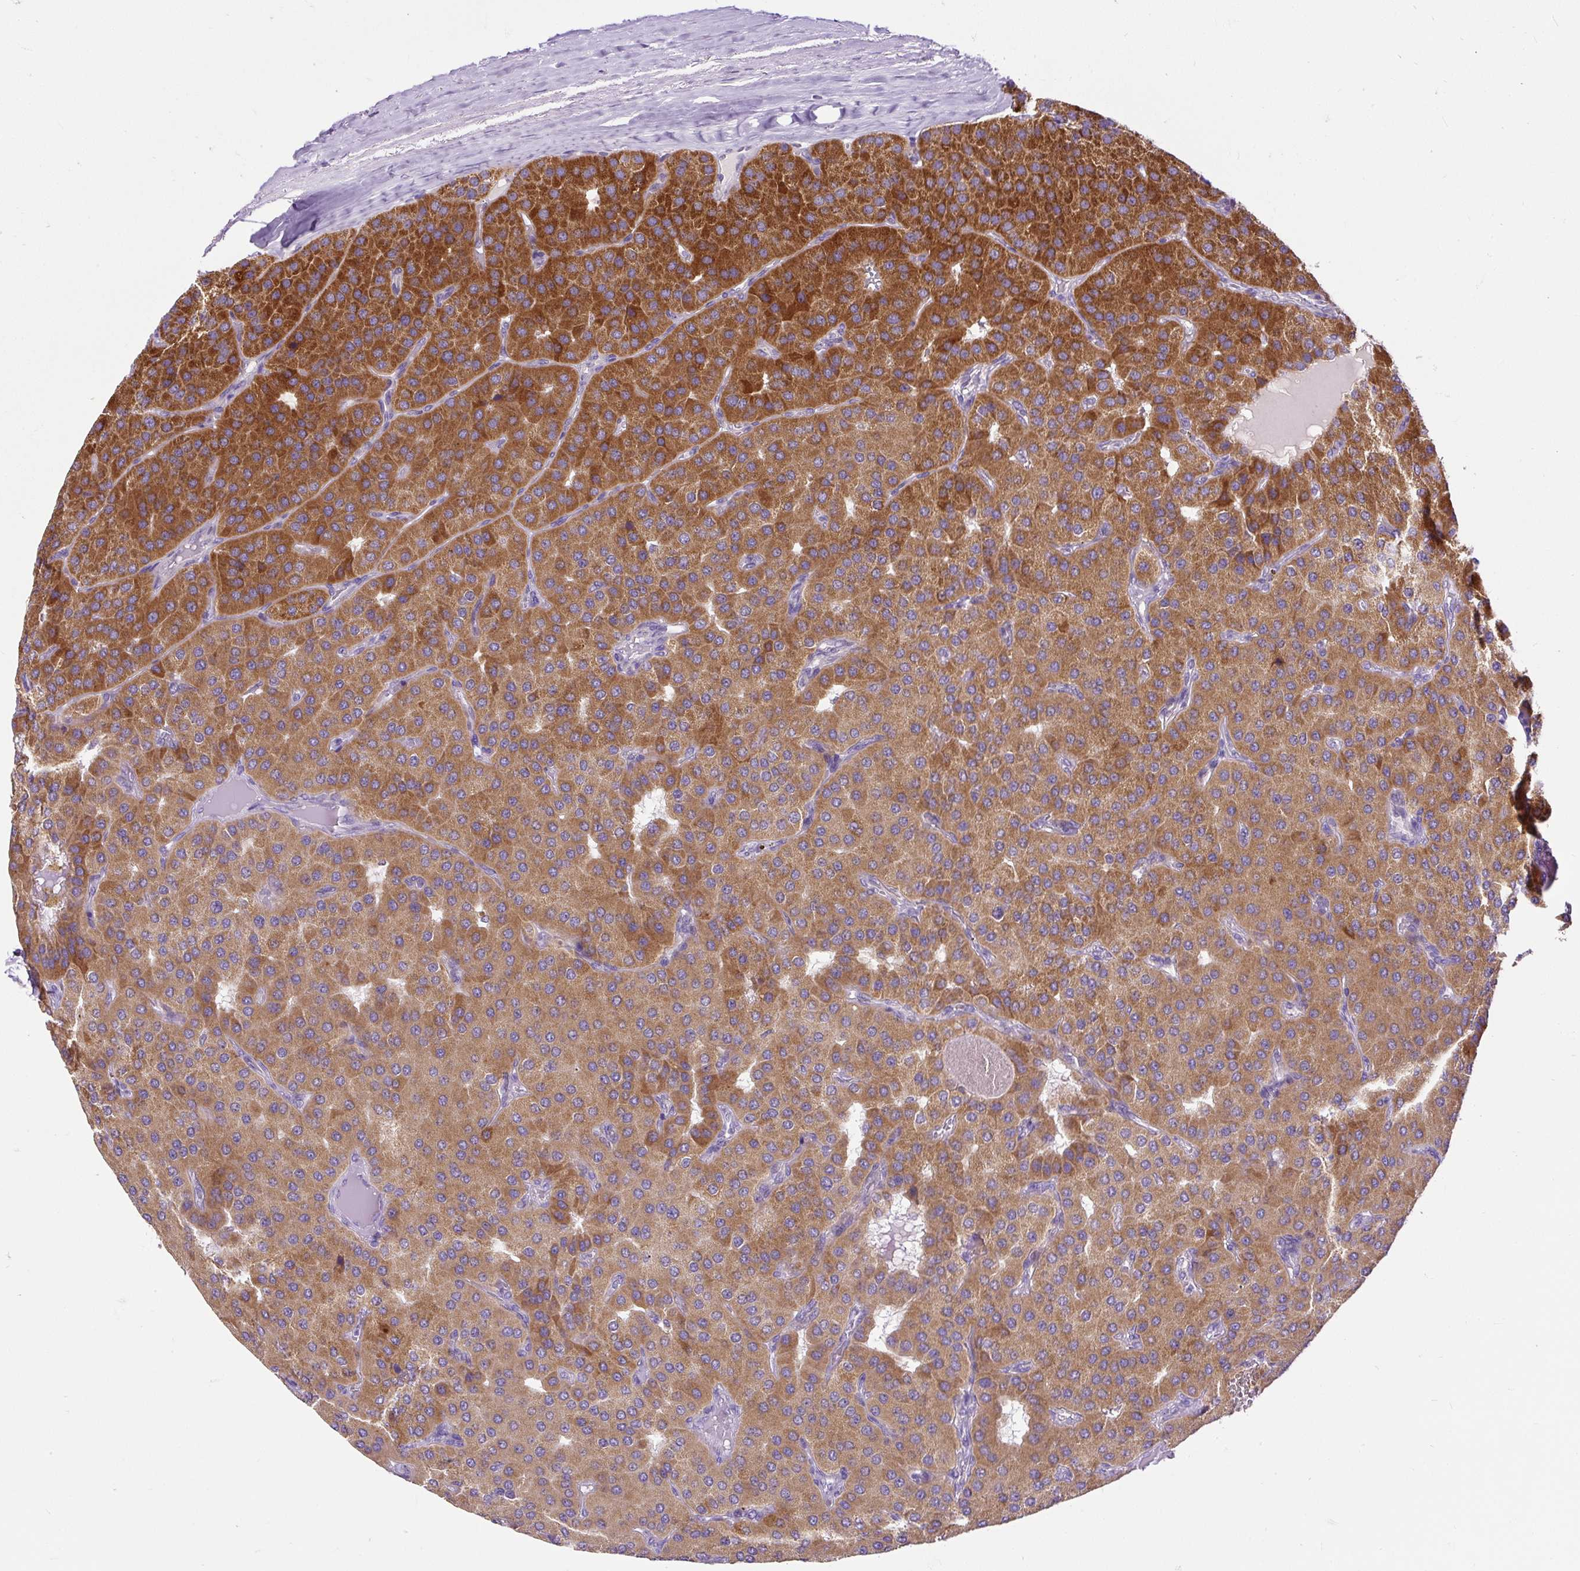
{"staining": {"intensity": "strong", "quantity": ">75%", "location": "cytoplasmic/membranous"}, "tissue": "parathyroid gland", "cell_type": "Glandular cells", "image_type": "normal", "snomed": [{"axis": "morphology", "description": "Normal tissue, NOS"}, {"axis": "morphology", "description": "Adenoma, NOS"}, {"axis": "topography", "description": "Parathyroid gland"}], "caption": "Immunohistochemistry (IHC) histopathology image of benign parathyroid gland: human parathyroid gland stained using immunohistochemistry (IHC) displays high levels of strong protein expression localized specifically in the cytoplasmic/membranous of glandular cells, appearing as a cytoplasmic/membranous brown color.", "gene": "FMC1", "patient": {"sex": "female", "age": 86}}